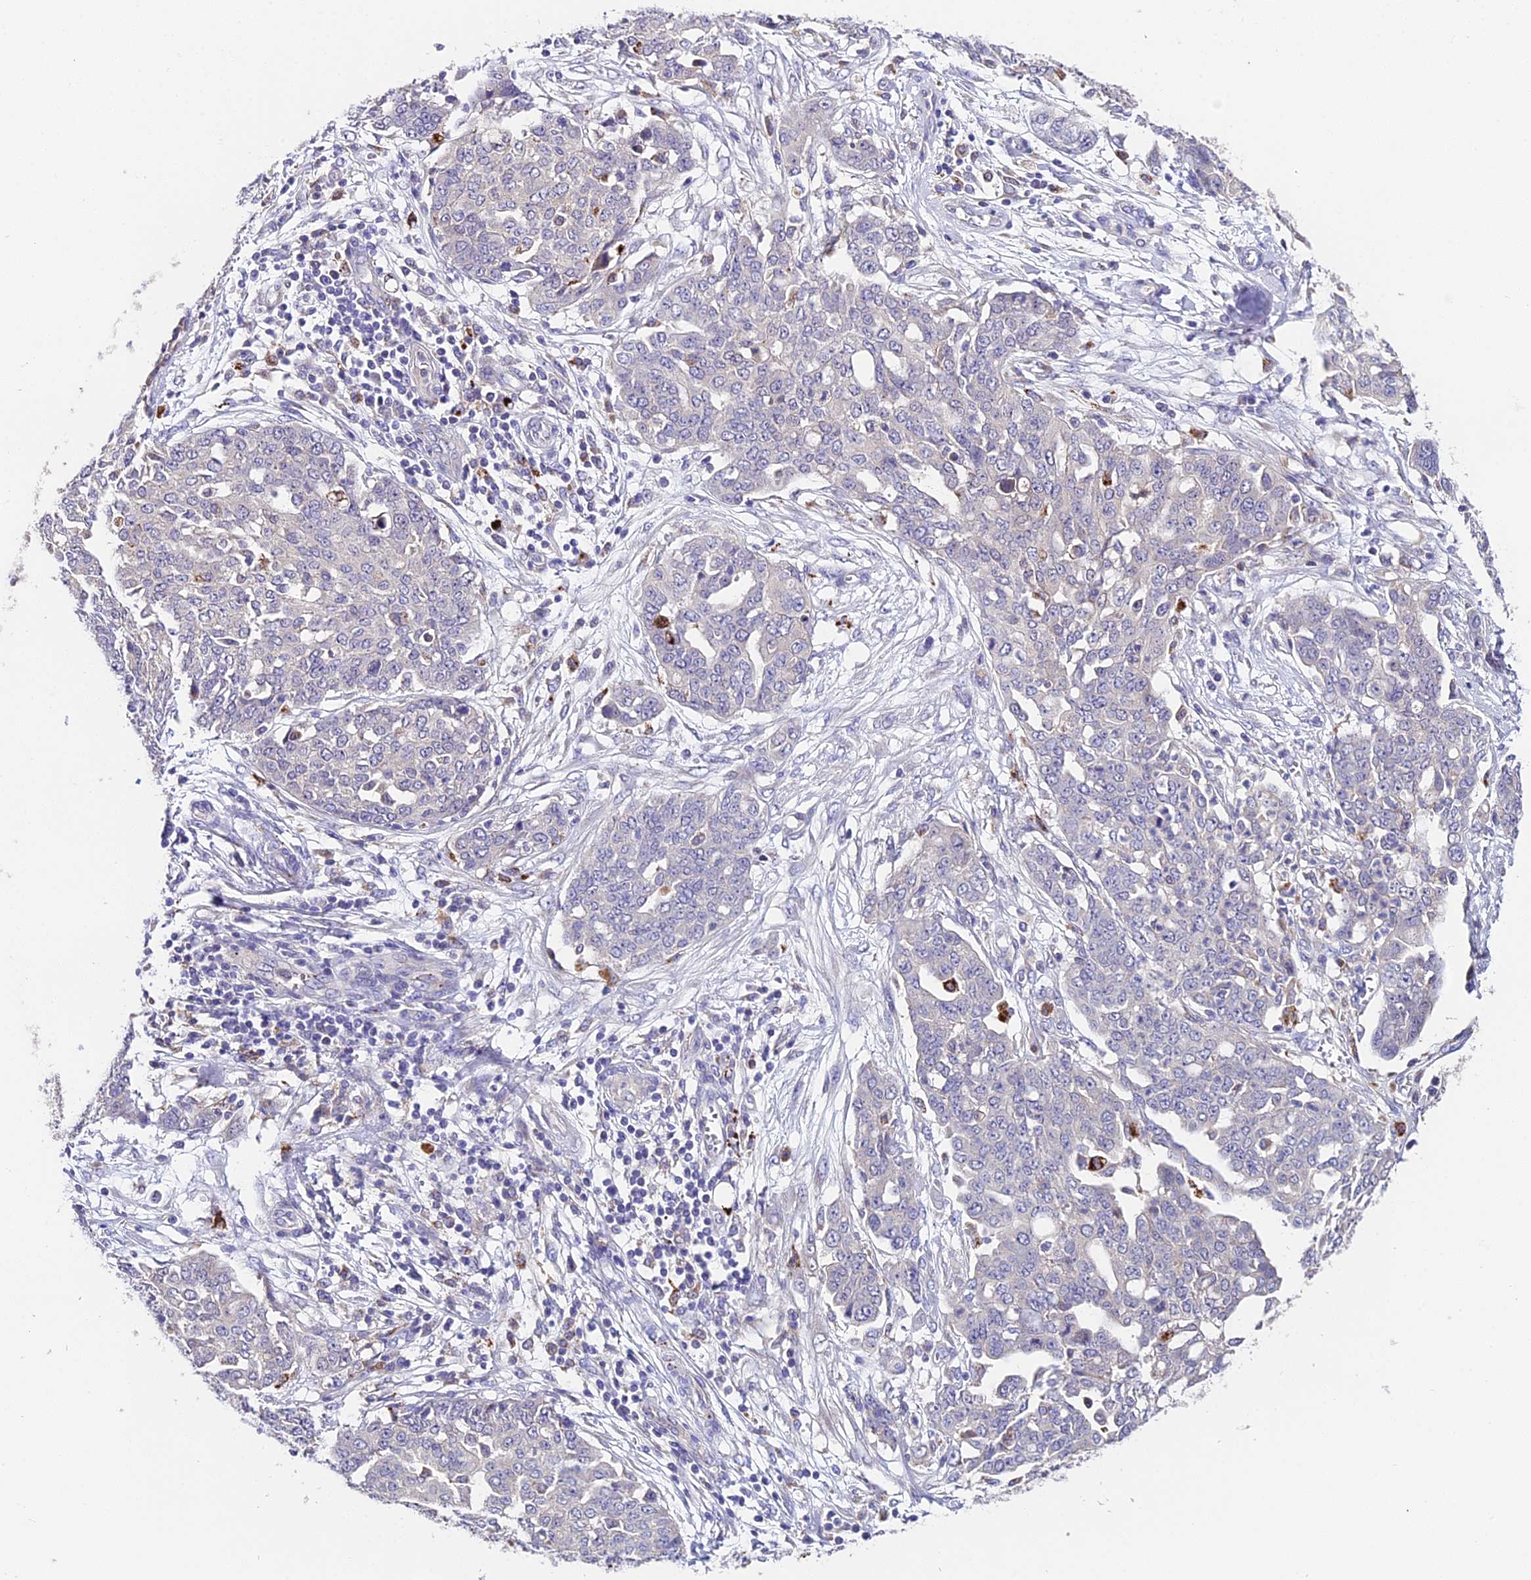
{"staining": {"intensity": "negative", "quantity": "none", "location": "none"}, "tissue": "ovarian cancer", "cell_type": "Tumor cells", "image_type": "cancer", "snomed": [{"axis": "morphology", "description": "Cystadenocarcinoma, serous, NOS"}, {"axis": "topography", "description": "Soft tissue"}, {"axis": "topography", "description": "Ovary"}], "caption": "The immunohistochemistry micrograph has no significant positivity in tumor cells of ovarian cancer (serous cystadenocarcinoma) tissue.", "gene": "LYPD6", "patient": {"sex": "female", "age": 57}}